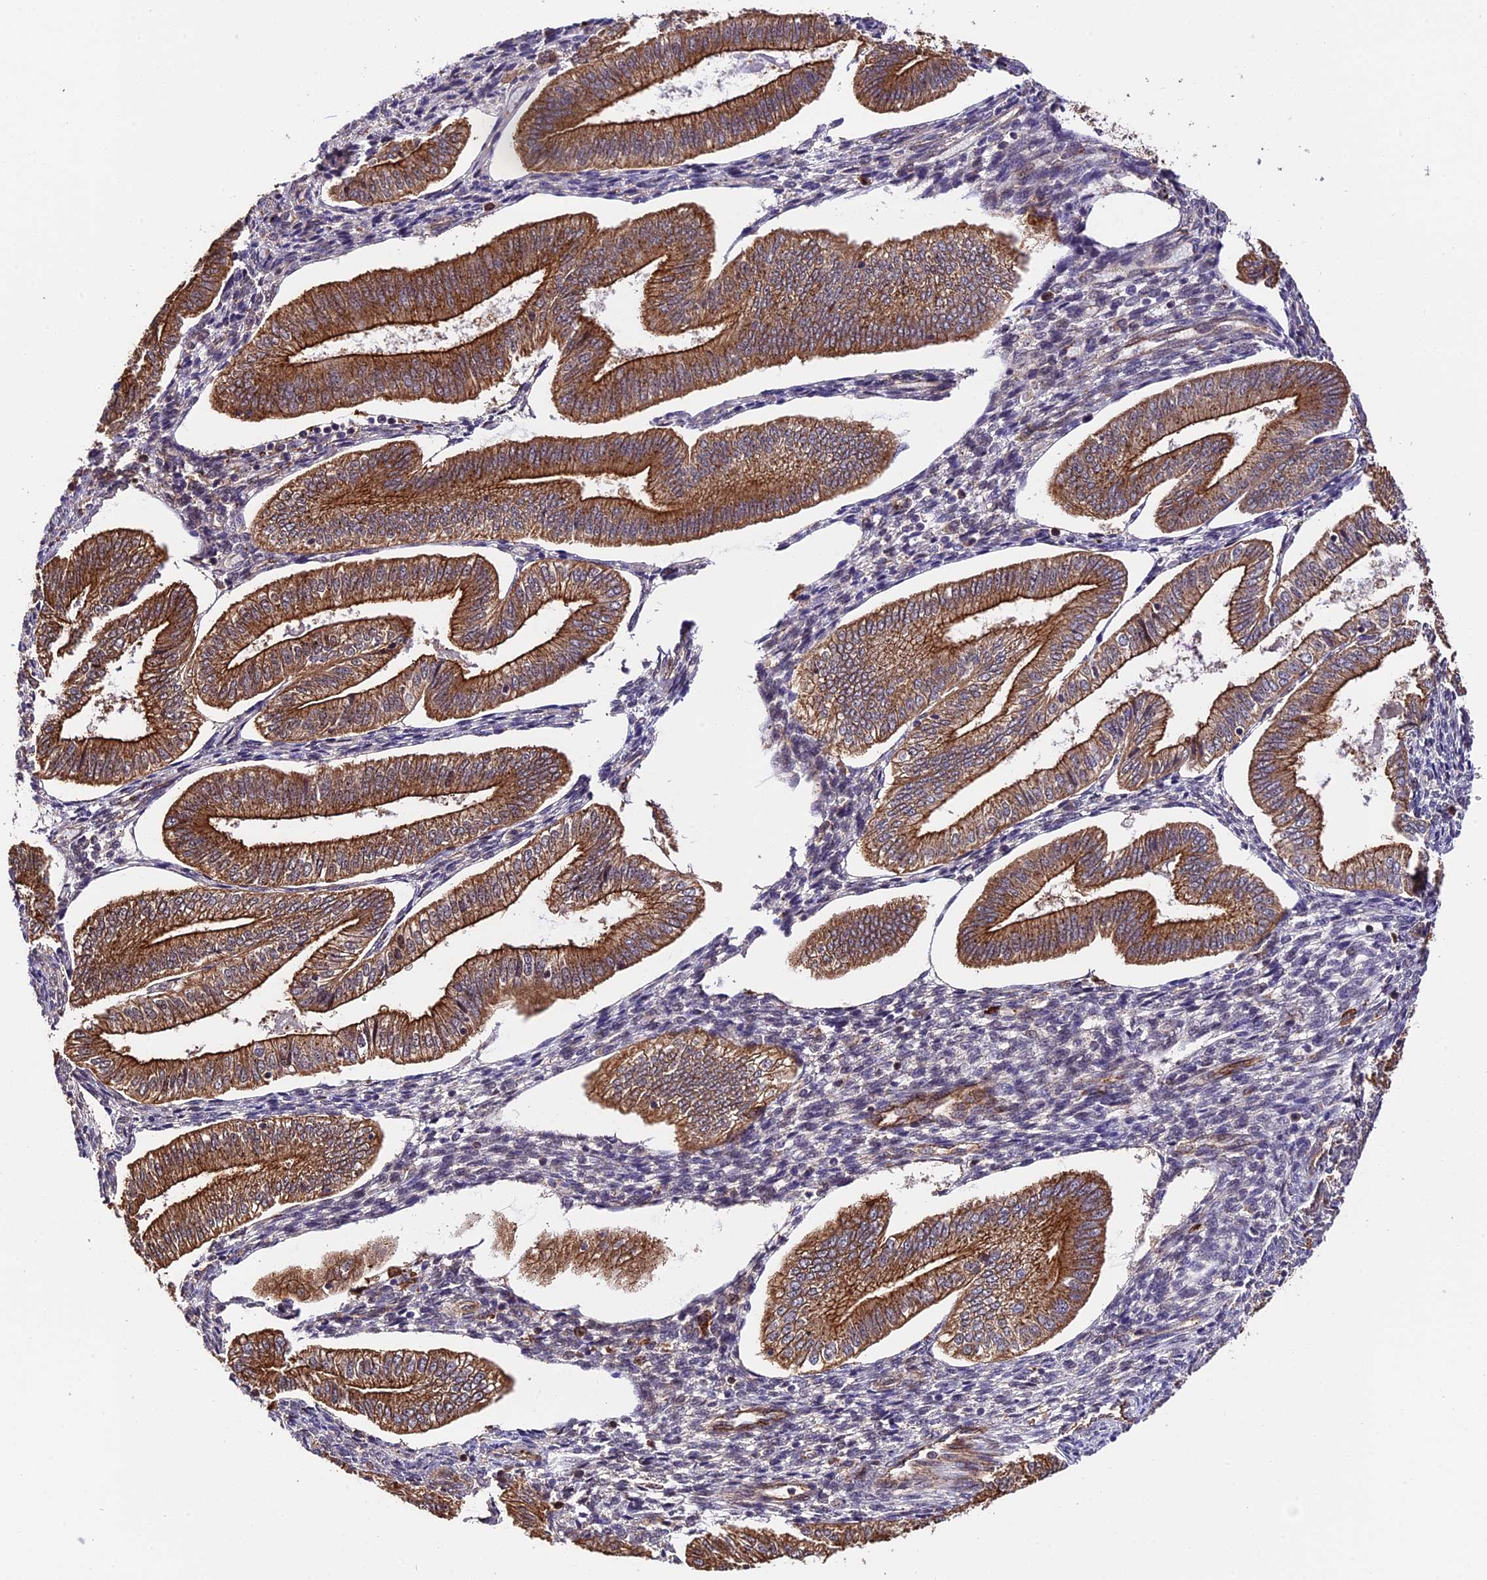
{"staining": {"intensity": "moderate", "quantity": "25%-75%", "location": "cytoplasmic/membranous"}, "tissue": "endometrium", "cell_type": "Cells in endometrial stroma", "image_type": "normal", "snomed": [{"axis": "morphology", "description": "Normal tissue, NOS"}, {"axis": "topography", "description": "Endometrium"}], "caption": "Immunohistochemistry of unremarkable human endometrium demonstrates medium levels of moderate cytoplasmic/membranous staining in approximately 25%-75% of cells in endometrial stroma. (brown staining indicates protein expression, while blue staining denotes nuclei).", "gene": "HERPUD1", "patient": {"sex": "female", "age": 34}}